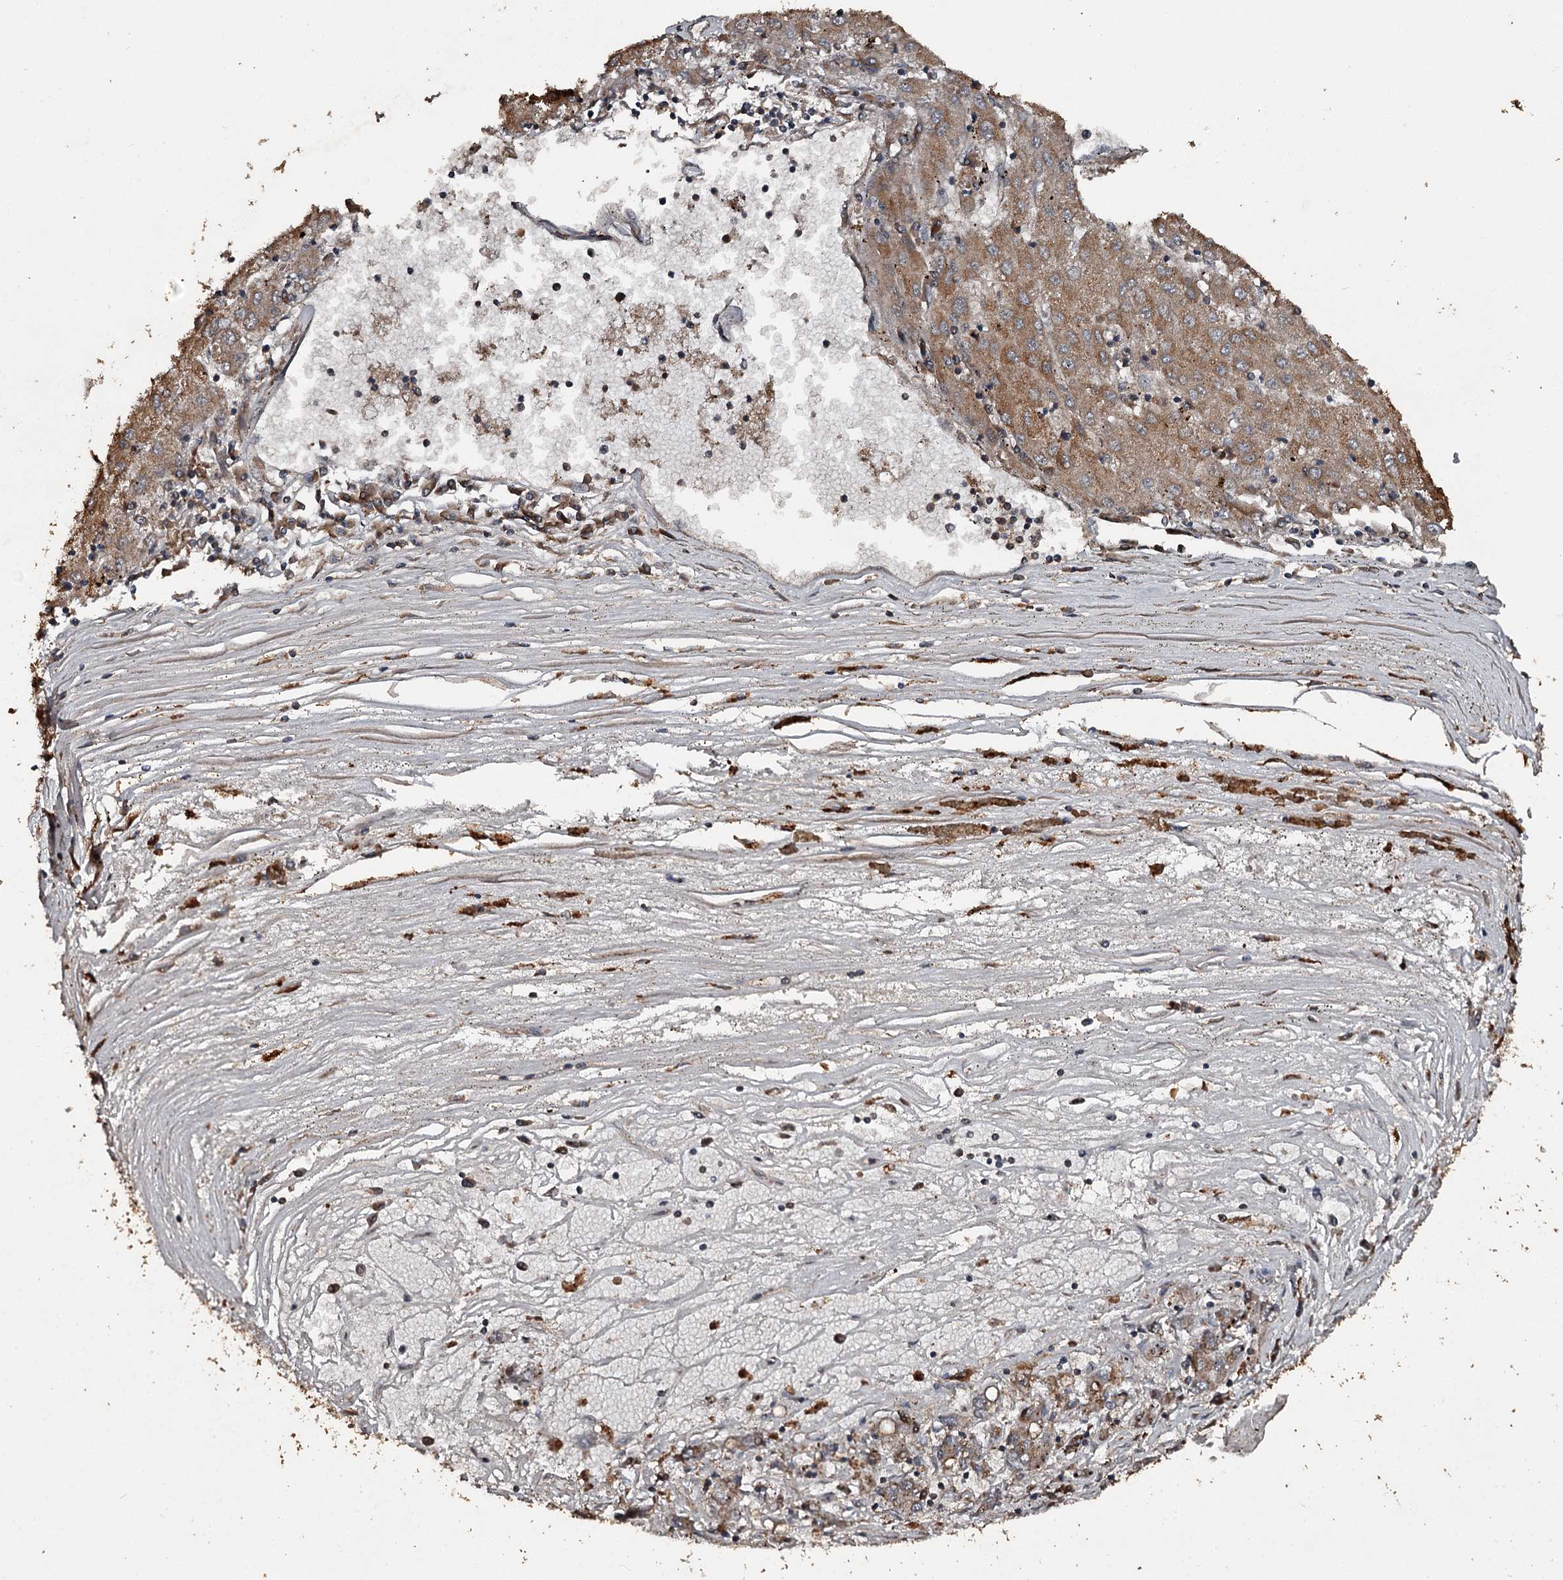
{"staining": {"intensity": "moderate", "quantity": ">75%", "location": "cytoplasmic/membranous"}, "tissue": "liver cancer", "cell_type": "Tumor cells", "image_type": "cancer", "snomed": [{"axis": "morphology", "description": "Carcinoma, Hepatocellular, NOS"}, {"axis": "topography", "description": "Liver"}], "caption": "Liver hepatocellular carcinoma stained with a protein marker displays moderate staining in tumor cells.", "gene": "WIPI1", "patient": {"sex": "male", "age": 72}}